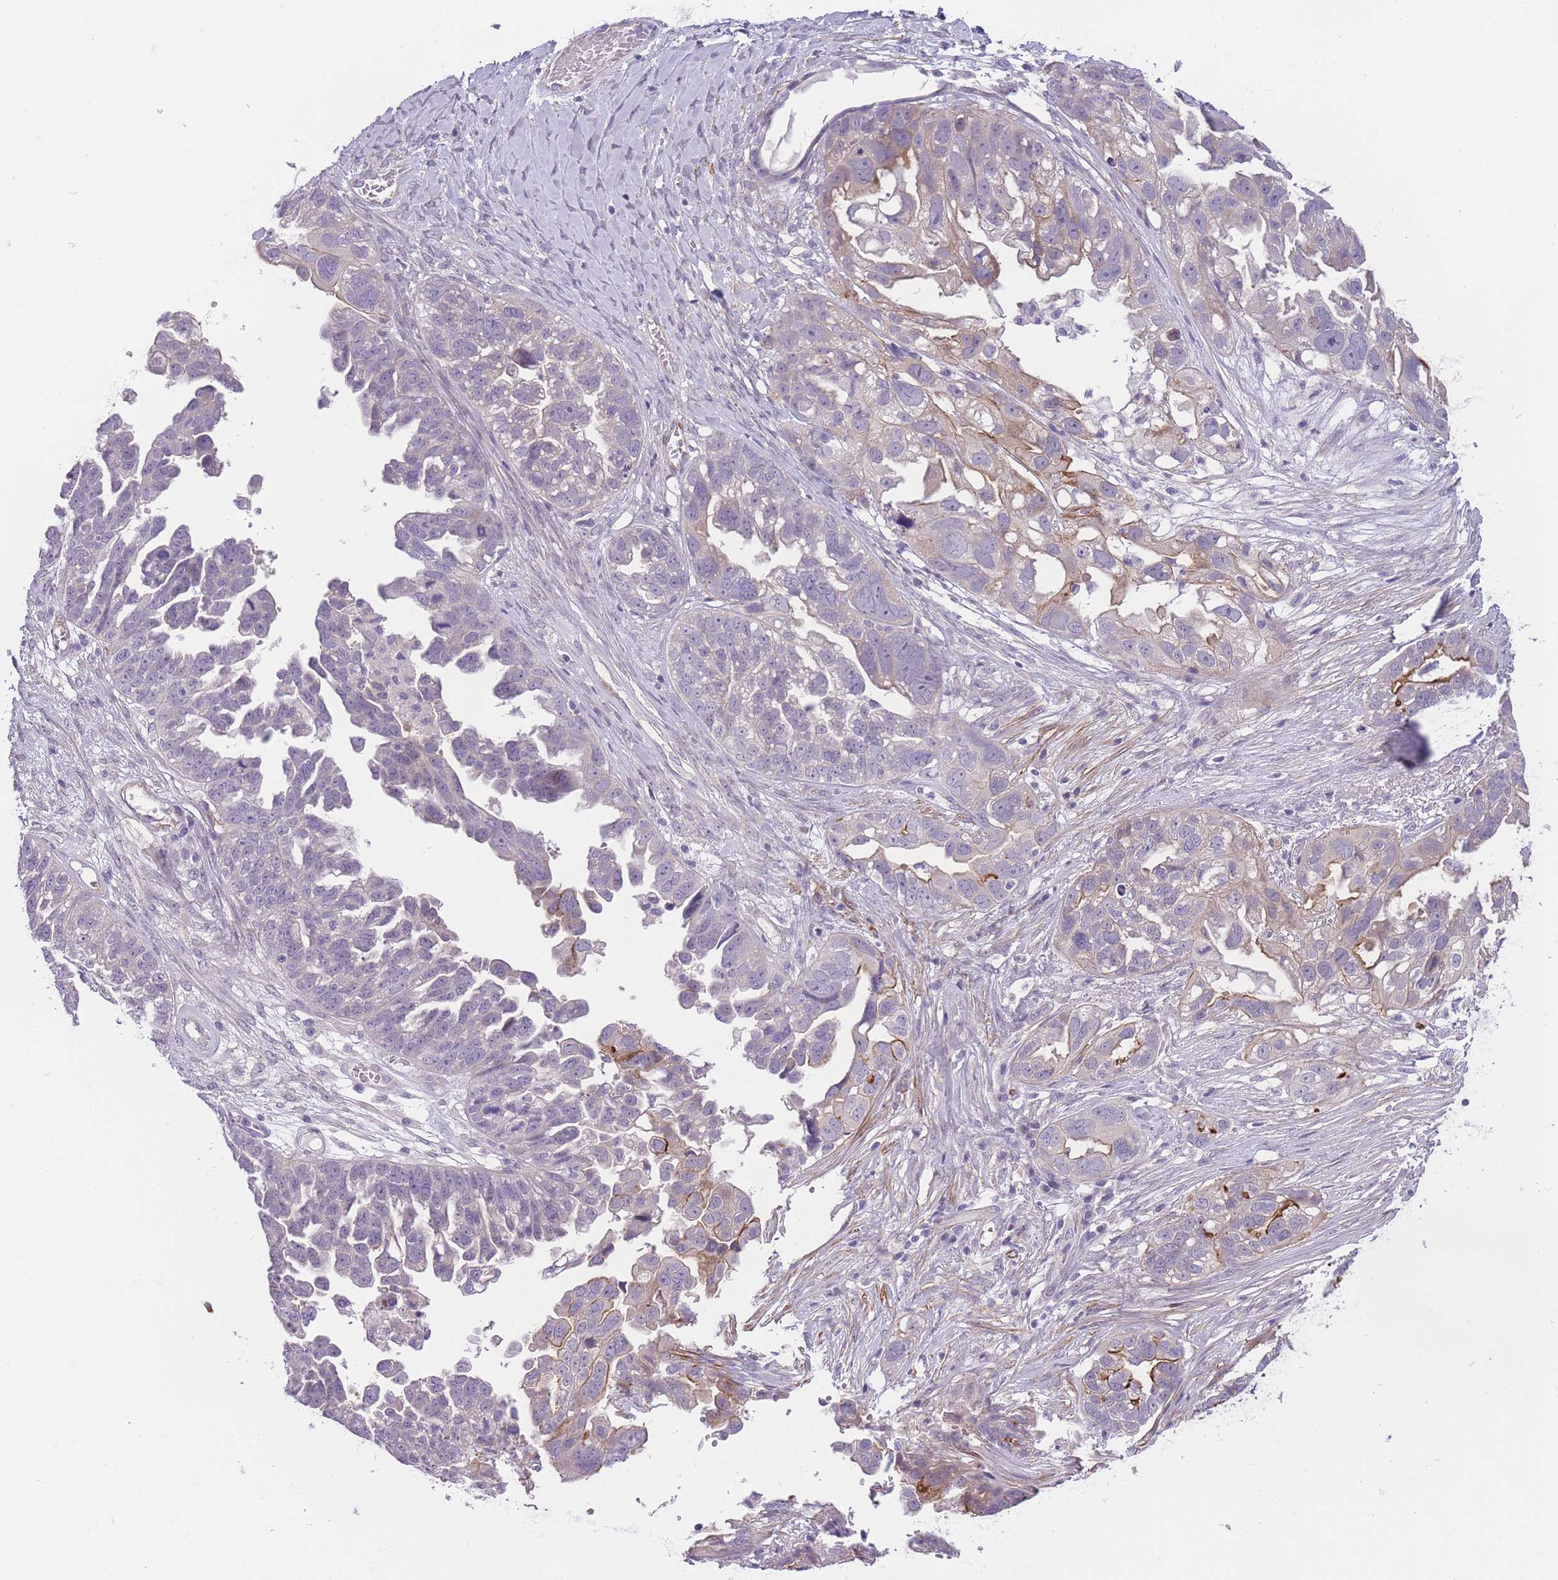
{"staining": {"intensity": "negative", "quantity": "none", "location": "none"}, "tissue": "ovarian cancer", "cell_type": "Tumor cells", "image_type": "cancer", "snomed": [{"axis": "morphology", "description": "Cystadenocarcinoma, serous, NOS"}, {"axis": "topography", "description": "Ovary"}], "caption": "Immunohistochemistry (IHC) histopathology image of human ovarian serous cystadenocarcinoma stained for a protein (brown), which exhibits no expression in tumor cells.", "gene": "FAM124A", "patient": {"sex": "female", "age": 79}}